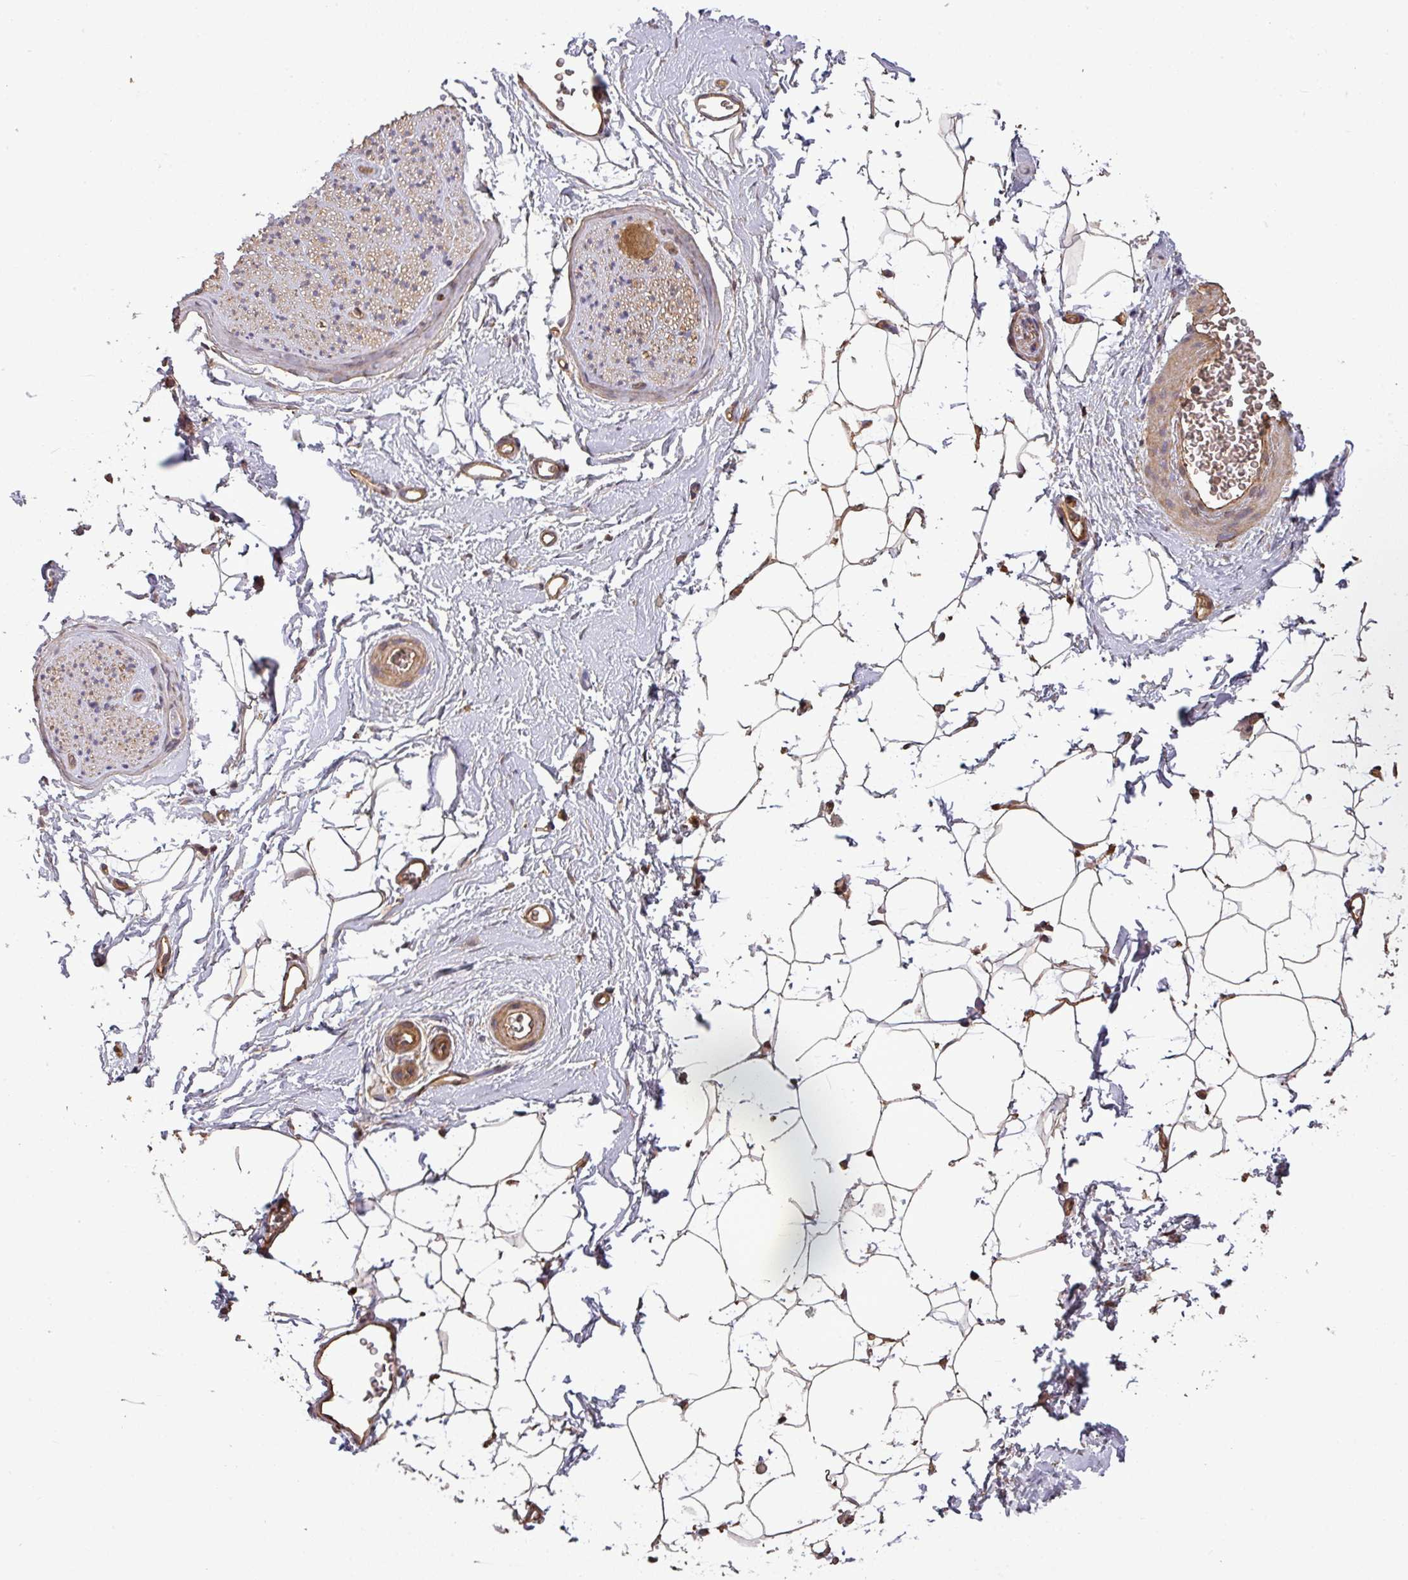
{"staining": {"intensity": "weak", "quantity": ">75%", "location": "cytoplasmic/membranous"}, "tissue": "adipose tissue", "cell_type": "Adipocytes", "image_type": "normal", "snomed": [{"axis": "morphology", "description": "Normal tissue, NOS"}, {"axis": "morphology", "description": "Adenocarcinoma, High grade"}, {"axis": "topography", "description": "Prostate"}, {"axis": "topography", "description": "Peripheral nerve tissue"}], "caption": "Weak cytoplasmic/membranous positivity is appreciated in about >75% of adipocytes in benign adipose tissue.", "gene": "NHSL2", "patient": {"sex": "male", "age": 68}}